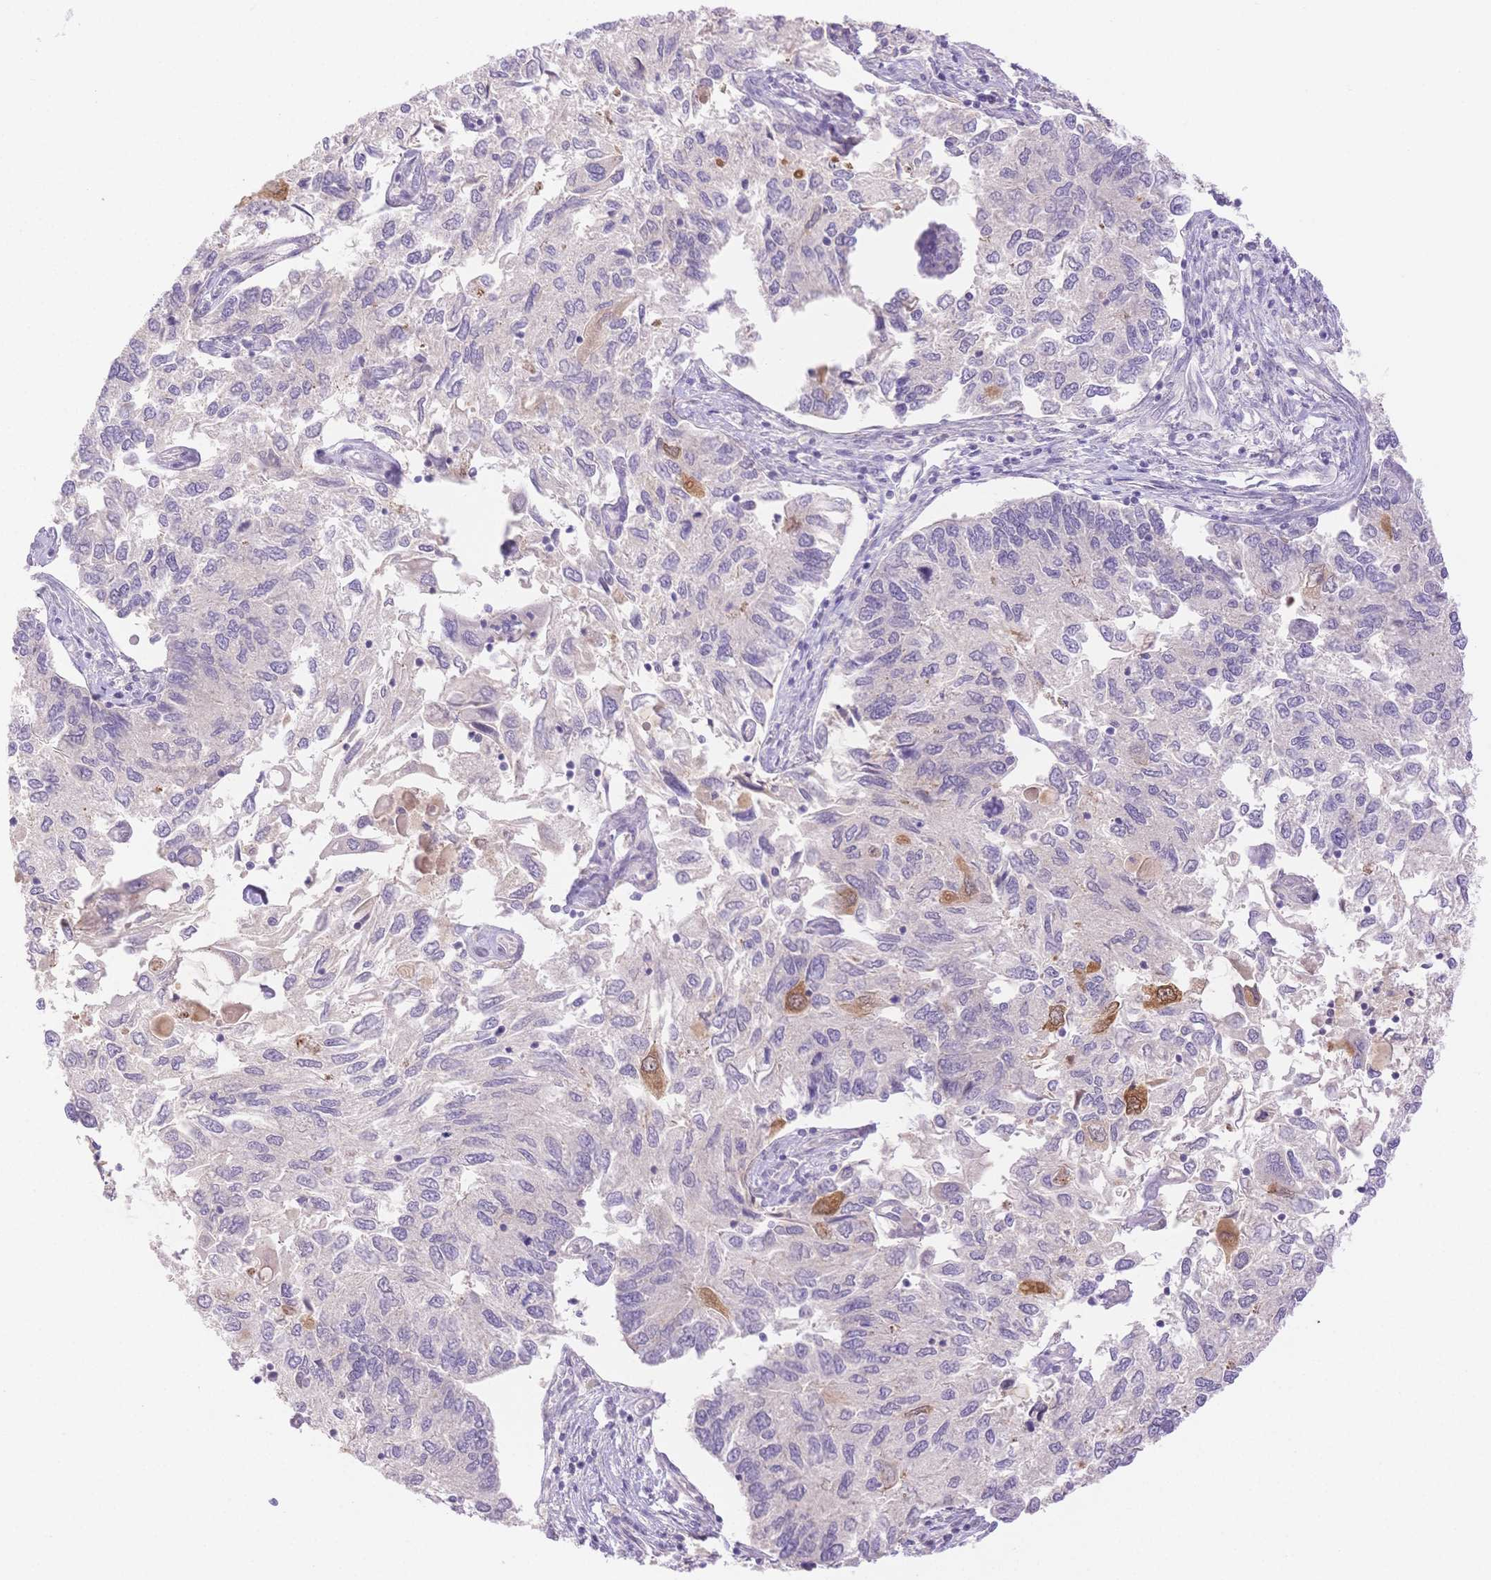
{"staining": {"intensity": "strong", "quantity": "<25%", "location": "cytoplasmic/membranous"}, "tissue": "endometrial cancer", "cell_type": "Tumor cells", "image_type": "cancer", "snomed": [{"axis": "morphology", "description": "Carcinoma, NOS"}, {"axis": "topography", "description": "Uterus"}], "caption": "An immunohistochemistry photomicrograph of tumor tissue is shown. Protein staining in brown shows strong cytoplasmic/membranous positivity in endometrial carcinoma within tumor cells.", "gene": "WDR54", "patient": {"sex": "female", "age": 76}}